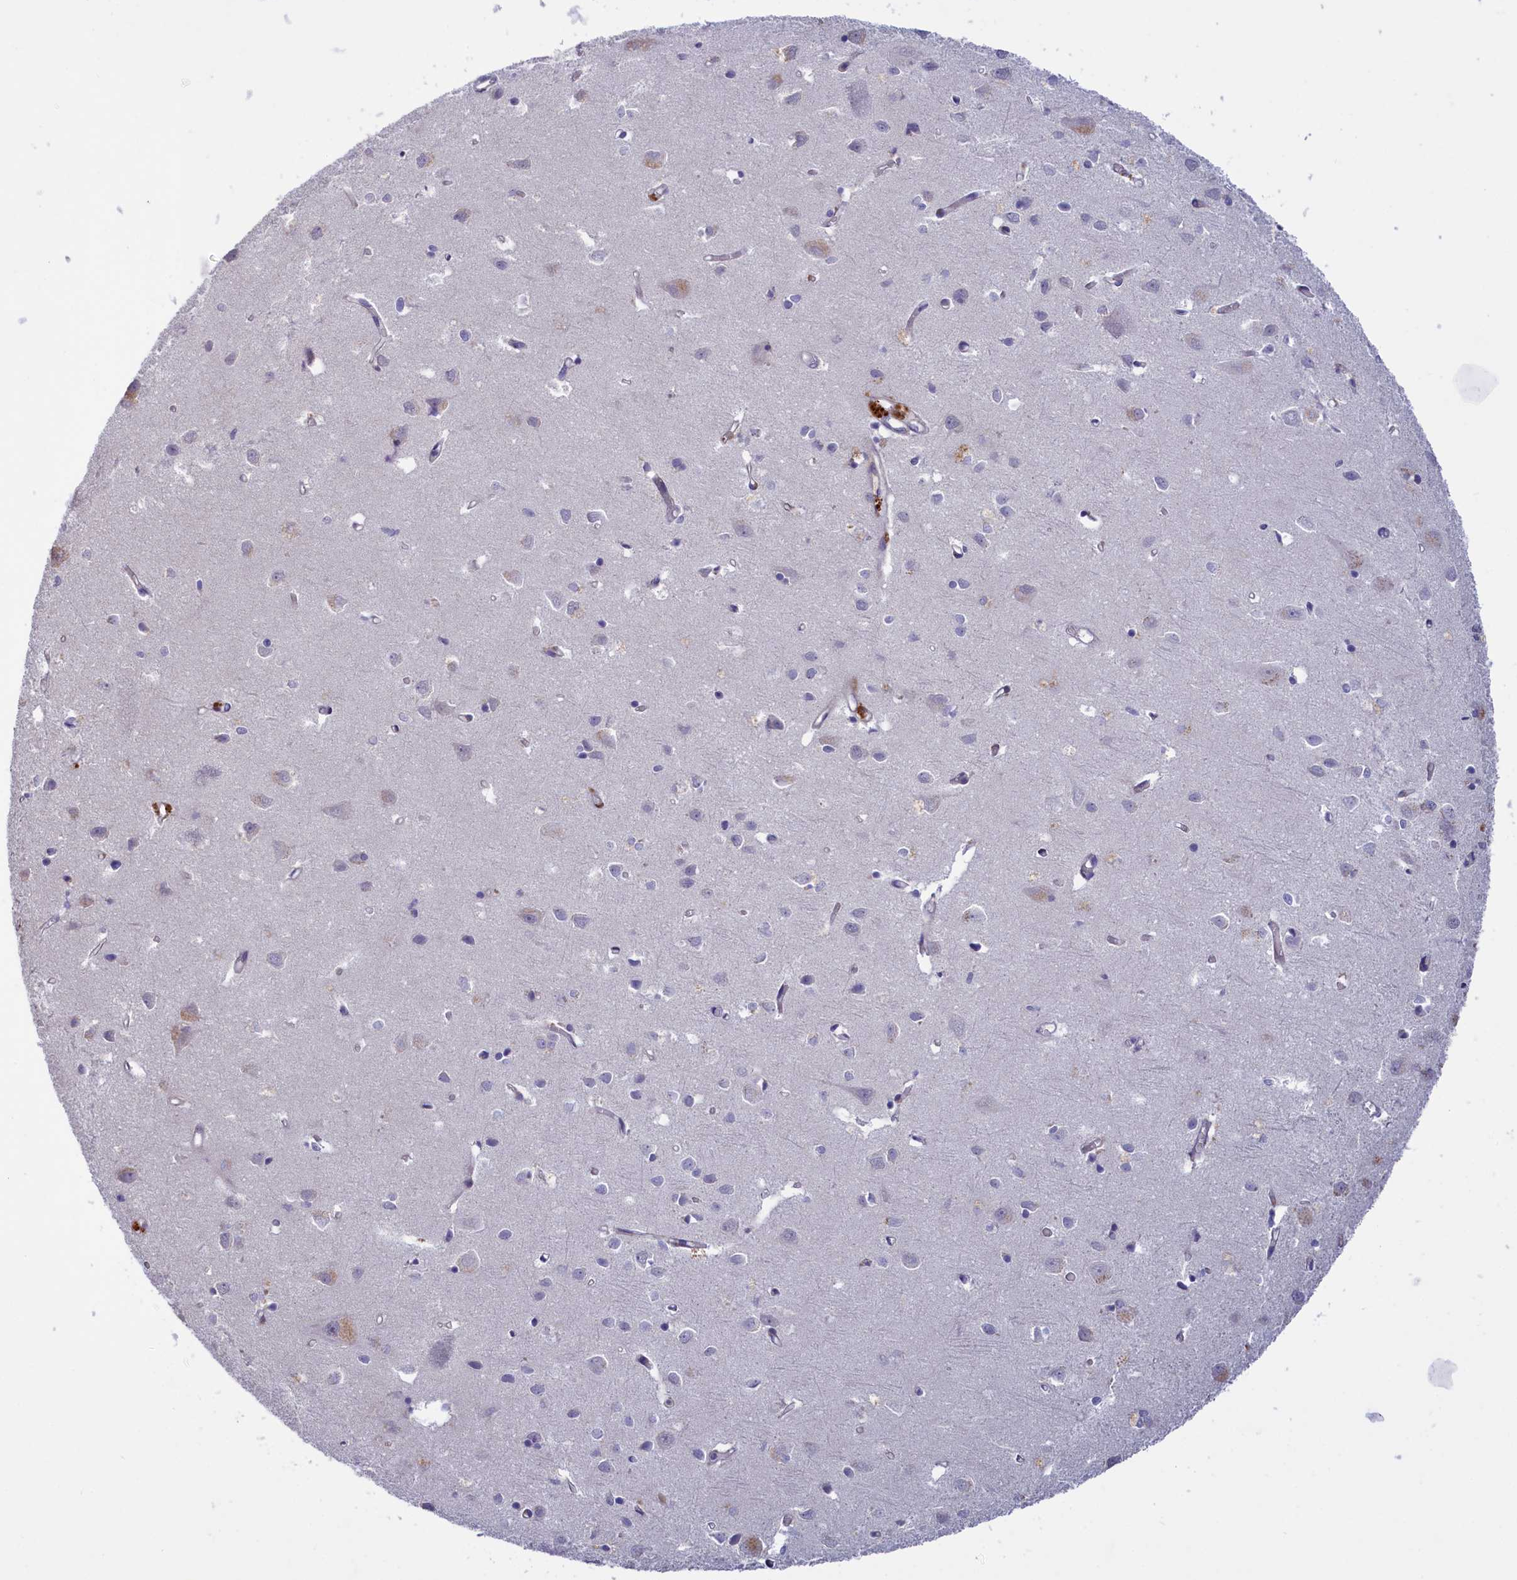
{"staining": {"intensity": "negative", "quantity": "none", "location": "none"}, "tissue": "cerebral cortex", "cell_type": "Endothelial cells", "image_type": "normal", "snomed": [{"axis": "morphology", "description": "Normal tissue, NOS"}, {"axis": "topography", "description": "Cerebral cortex"}], "caption": "High power microscopy micrograph of an immunohistochemistry image of benign cerebral cortex, revealing no significant expression in endothelial cells. (Brightfield microscopy of DAB (3,3'-diaminobenzidine) immunohistochemistry at high magnification).", "gene": "HYKK", "patient": {"sex": "female", "age": 64}}